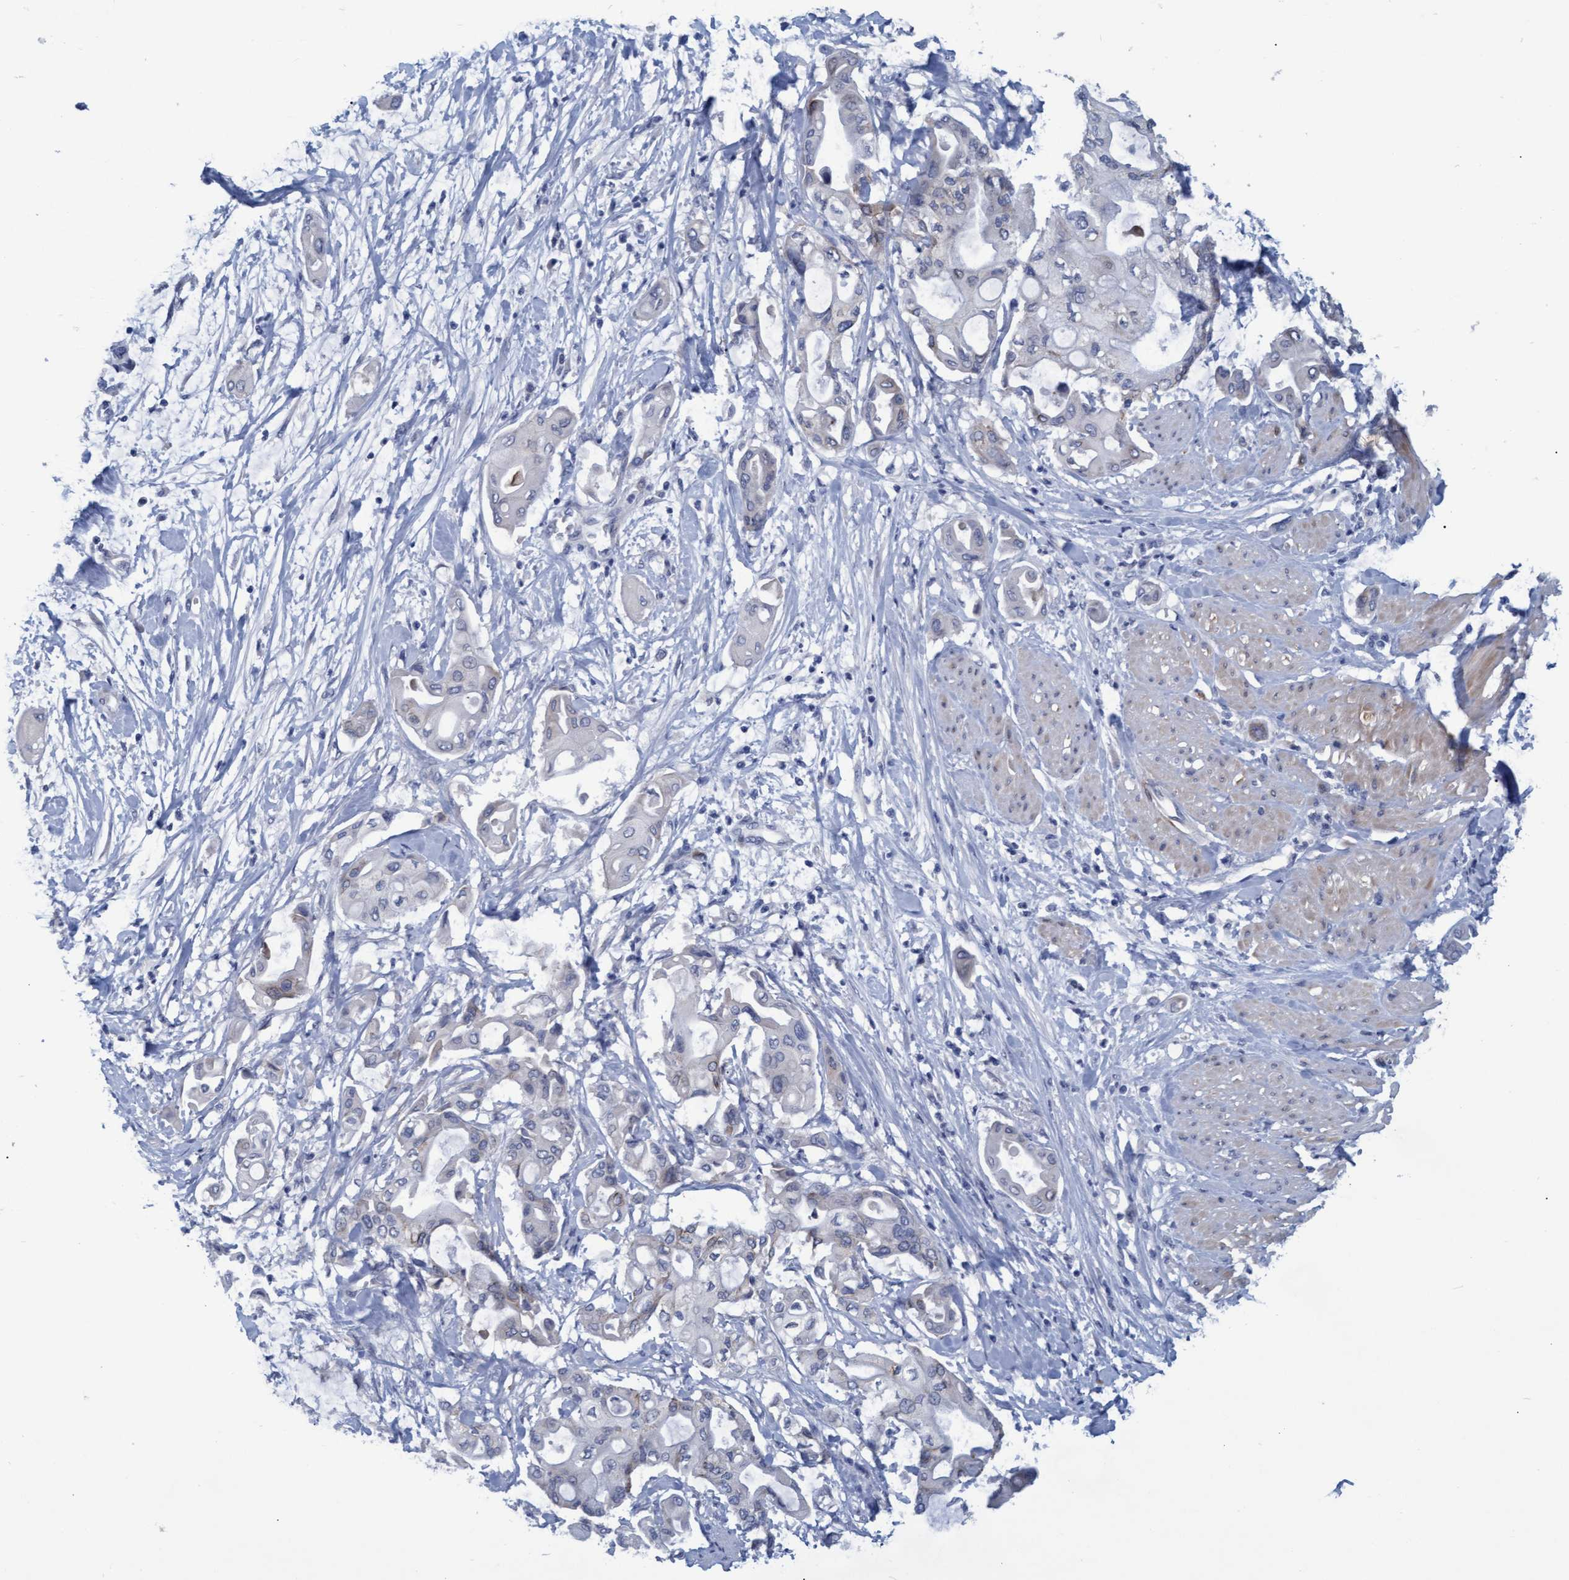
{"staining": {"intensity": "negative", "quantity": "none", "location": "none"}, "tissue": "pancreatic cancer", "cell_type": "Tumor cells", "image_type": "cancer", "snomed": [{"axis": "morphology", "description": "Adenocarcinoma, NOS"}, {"axis": "morphology", "description": "Adenocarcinoma, metastatic, NOS"}, {"axis": "topography", "description": "Lymph node"}, {"axis": "topography", "description": "Pancreas"}, {"axis": "topography", "description": "Duodenum"}], "caption": "Pancreatic metastatic adenocarcinoma was stained to show a protein in brown. There is no significant expression in tumor cells.", "gene": "SSTR3", "patient": {"sex": "female", "age": 64}}